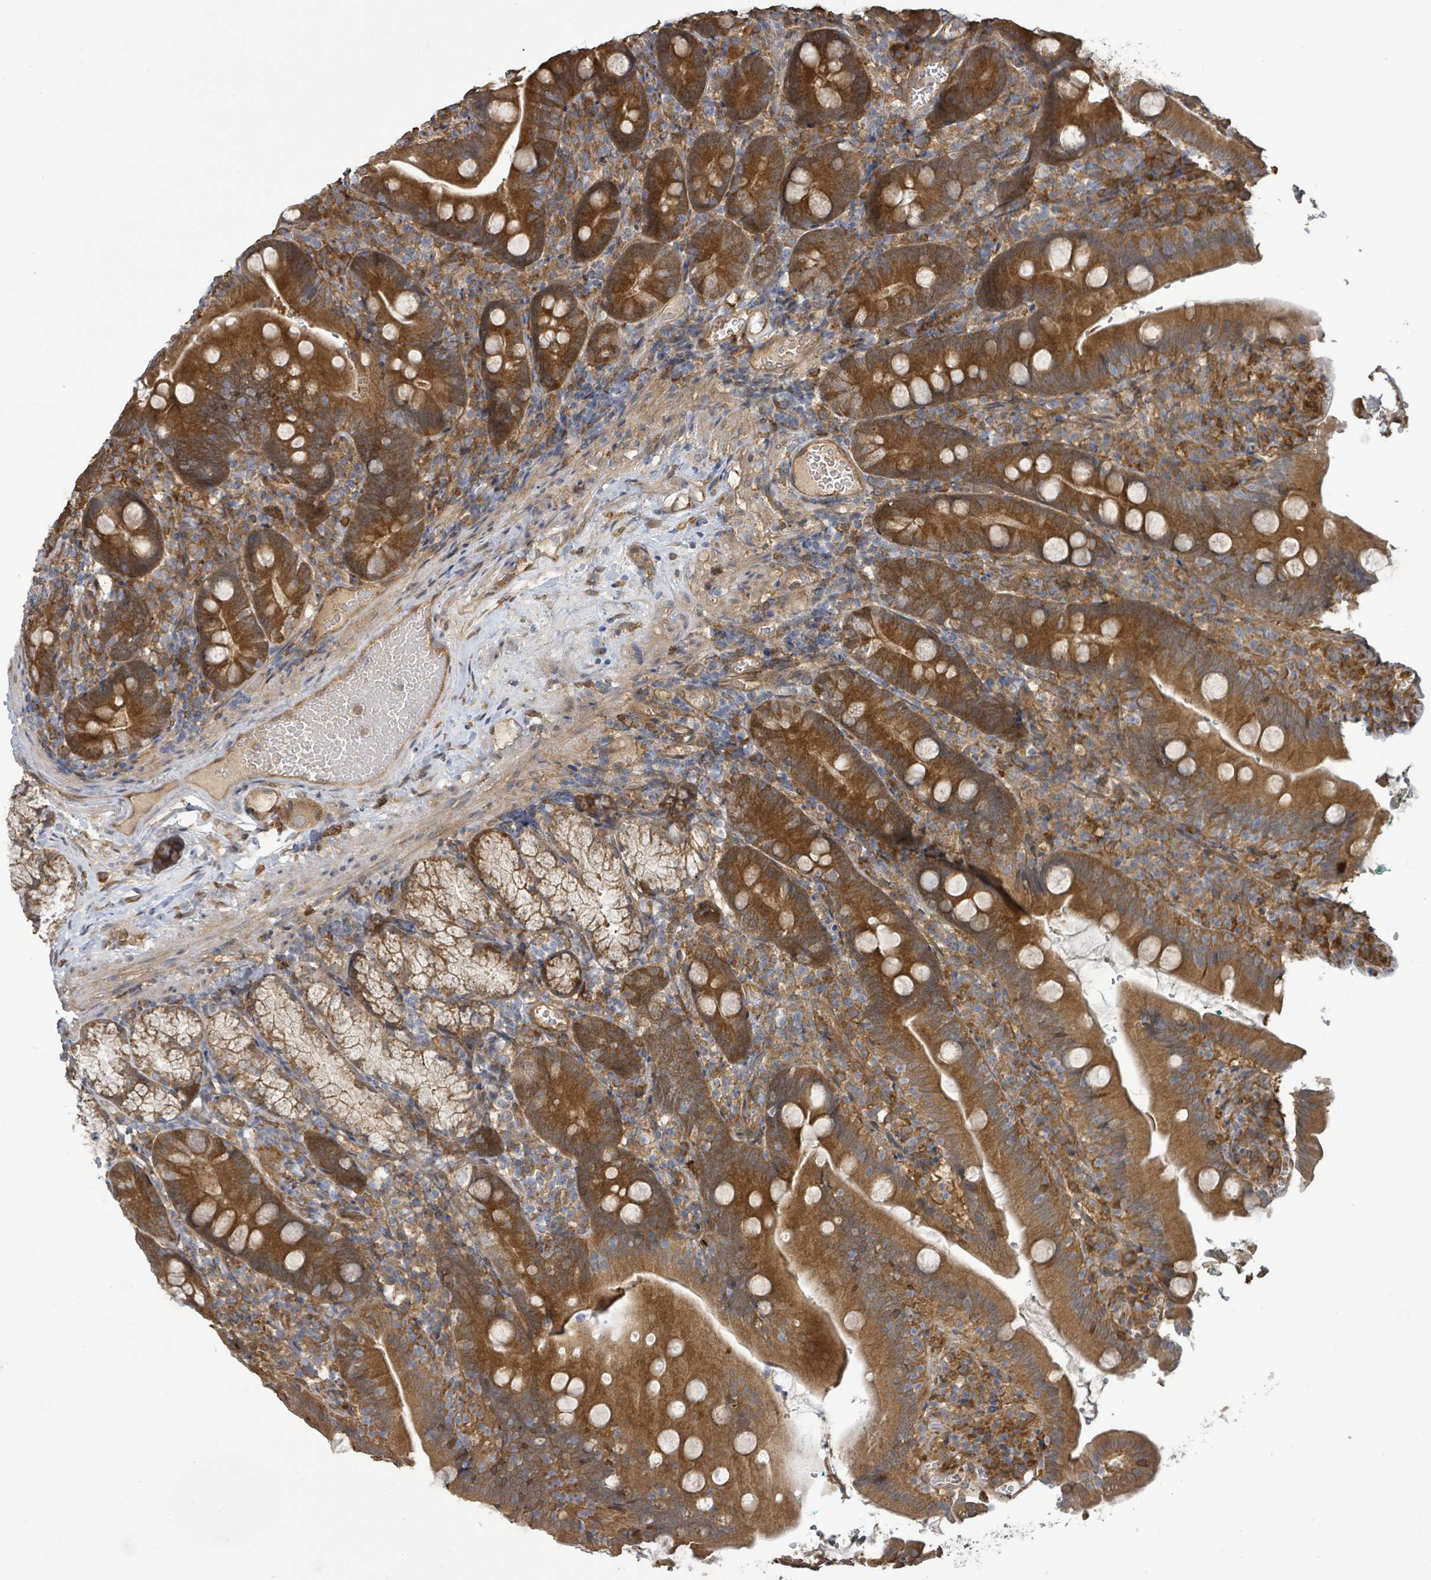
{"staining": {"intensity": "strong", "quantity": ">75%", "location": "cytoplasmic/membranous"}, "tissue": "duodenum", "cell_type": "Glandular cells", "image_type": "normal", "snomed": [{"axis": "morphology", "description": "Normal tissue, NOS"}, {"axis": "topography", "description": "Duodenum"}], "caption": "A histopathology image of duodenum stained for a protein demonstrates strong cytoplasmic/membranous brown staining in glandular cells. The staining is performed using DAB brown chromogen to label protein expression. The nuclei are counter-stained blue using hematoxylin.", "gene": "ARPIN", "patient": {"sex": "female", "age": 67}}